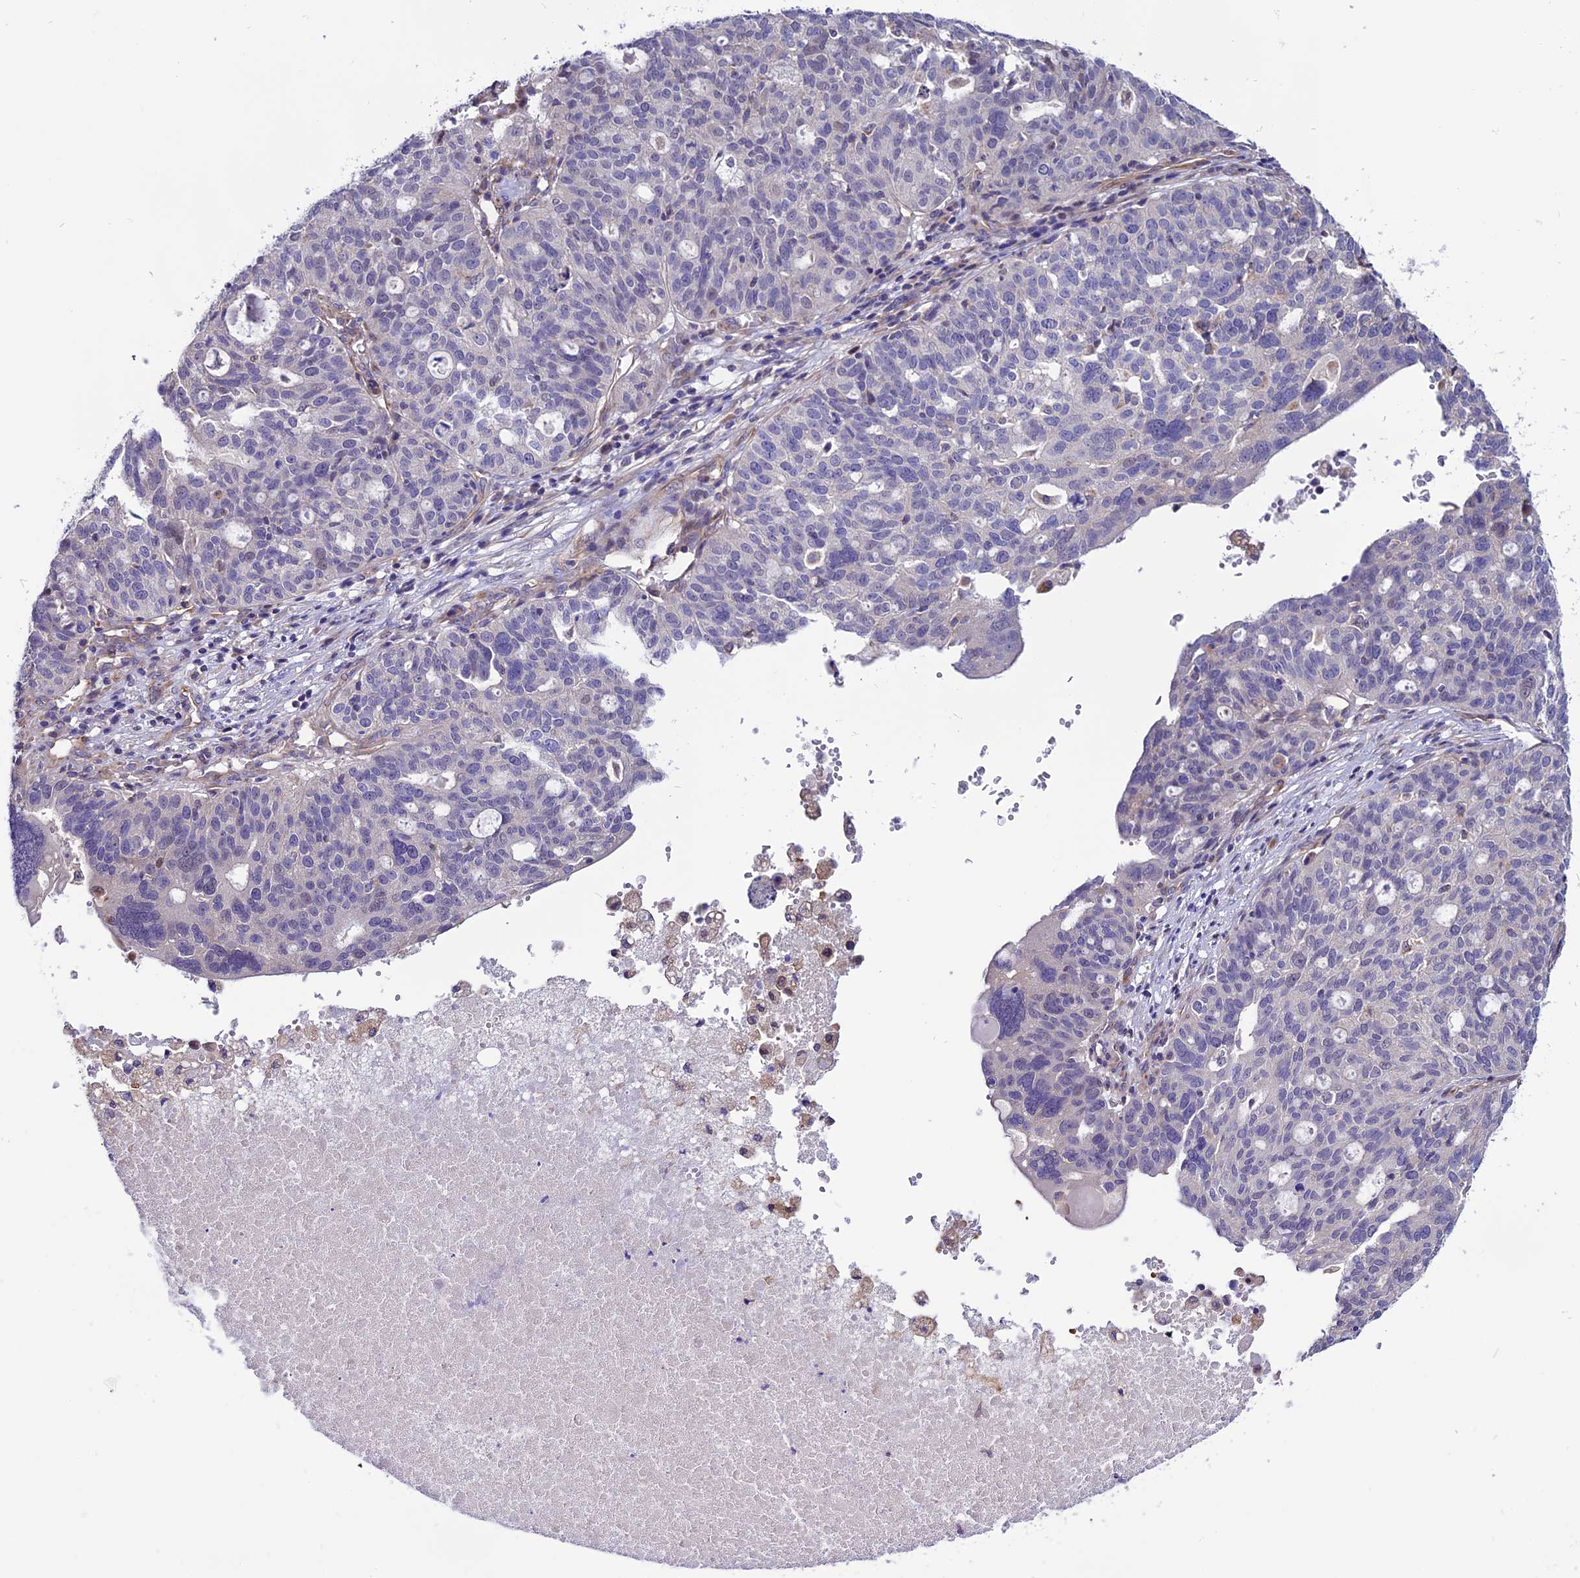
{"staining": {"intensity": "negative", "quantity": "none", "location": "none"}, "tissue": "ovarian cancer", "cell_type": "Tumor cells", "image_type": "cancer", "snomed": [{"axis": "morphology", "description": "Cystadenocarcinoma, serous, NOS"}, {"axis": "topography", "description": "Ovary"}], "caption": "An immunohistochemistry (IHC) histopathology image of serous cystadenocarcinoma (ovarian) is shown. There is no staining in tumor cells of serous cystadenocarcinoma (ovarian).", "gene": "PDILT", "patient": {"sex": "female", "age": 59}}